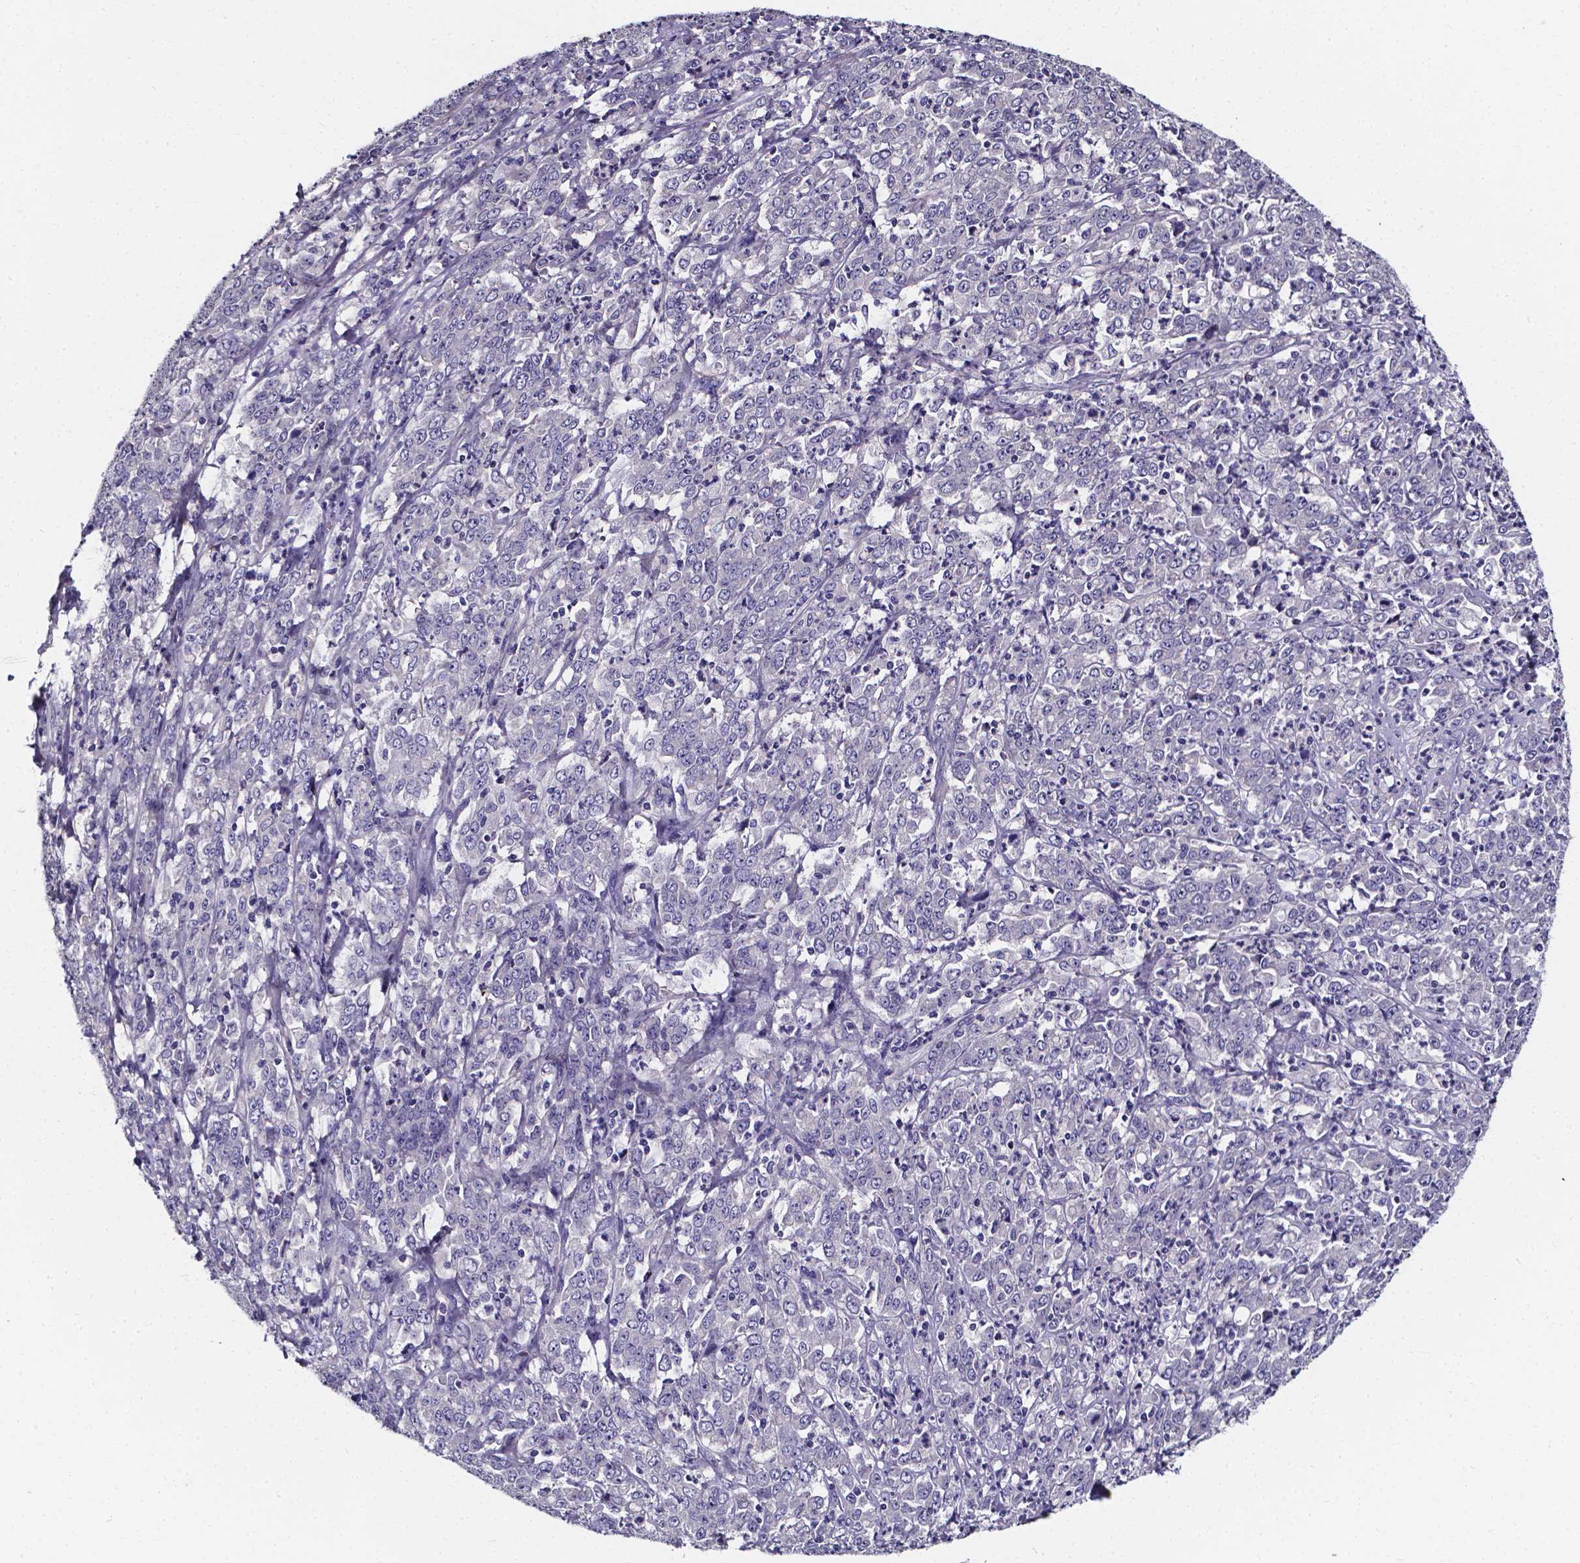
{"staining": {"intensity": "negative", "quantity": "none", "location": "none"}, "tissue": "stomach cancer", "cell_type": "Tumor cells", "image_type": "cancer", "snomed": [{"axis": "morphology", "description": "Adenocarcinoma, NOS"}, {"axis": "topography", "description": "Stomach, lower"}], "caption": "Immunohistochemistry of stomach cancer demonstrates no expression in tumor cells.", "gene": "CACNG8", "patient": {"sex": "female", "age": 71}}